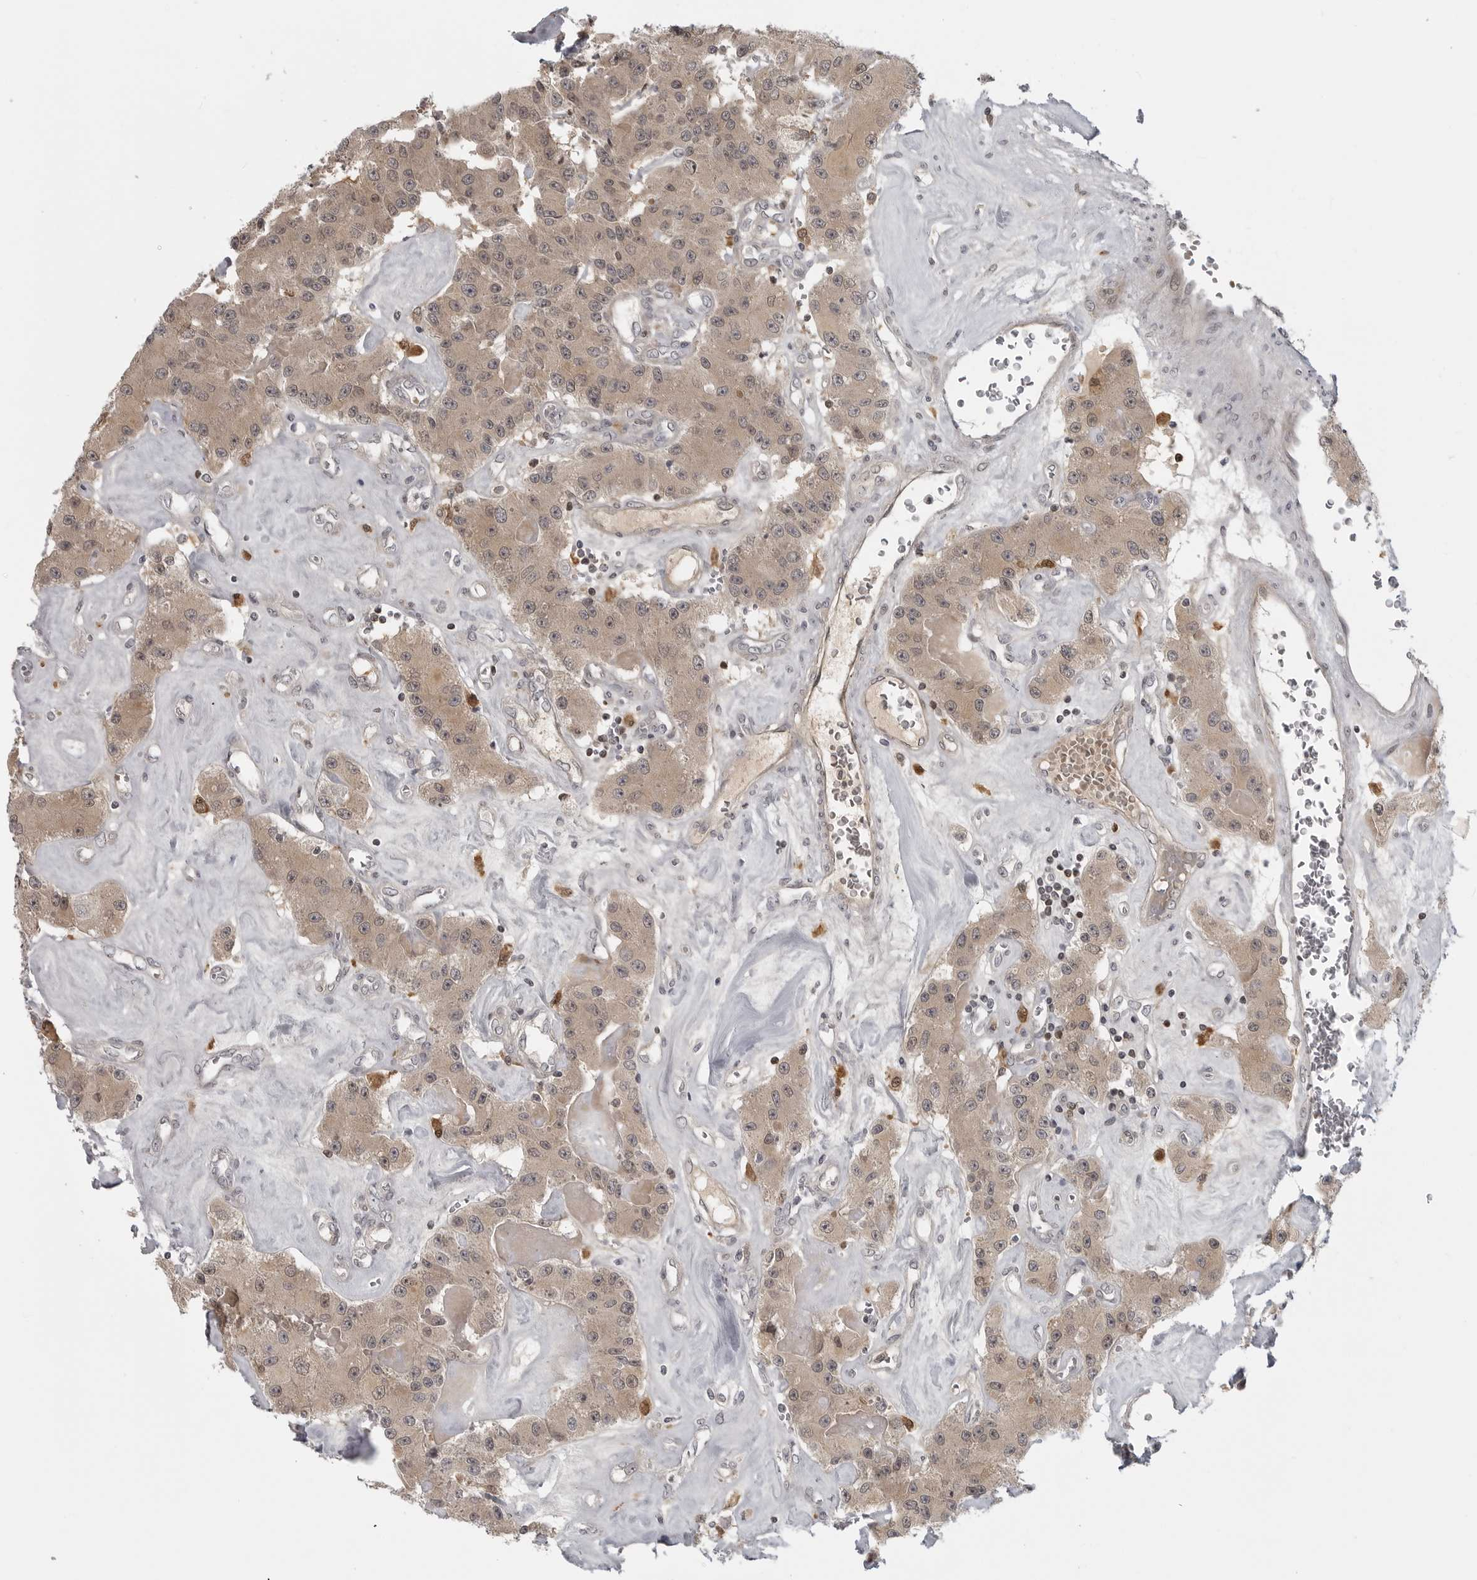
{"staining": {"intensity": "weak", "quantity": ">75%", "location": "cytoplasmic/membranous"}, "tissue": "carcinoid", "cell_type": "Tumor cells", "image_type": "cancer", "snomed": [{"axis": "morphology", "description": "Carcinoid, malignant, NOS"}, {"axis": "topography", "description": "Pancreas"}], "caption": "Immunohistochemical staining of human carcinoid exhibits low levels of weak cytoplasmic/membranous protein positivity in approximately >75% of tumor cells.", "gene": "CTIF", "patient": {"sex": "male", "age": 41}}